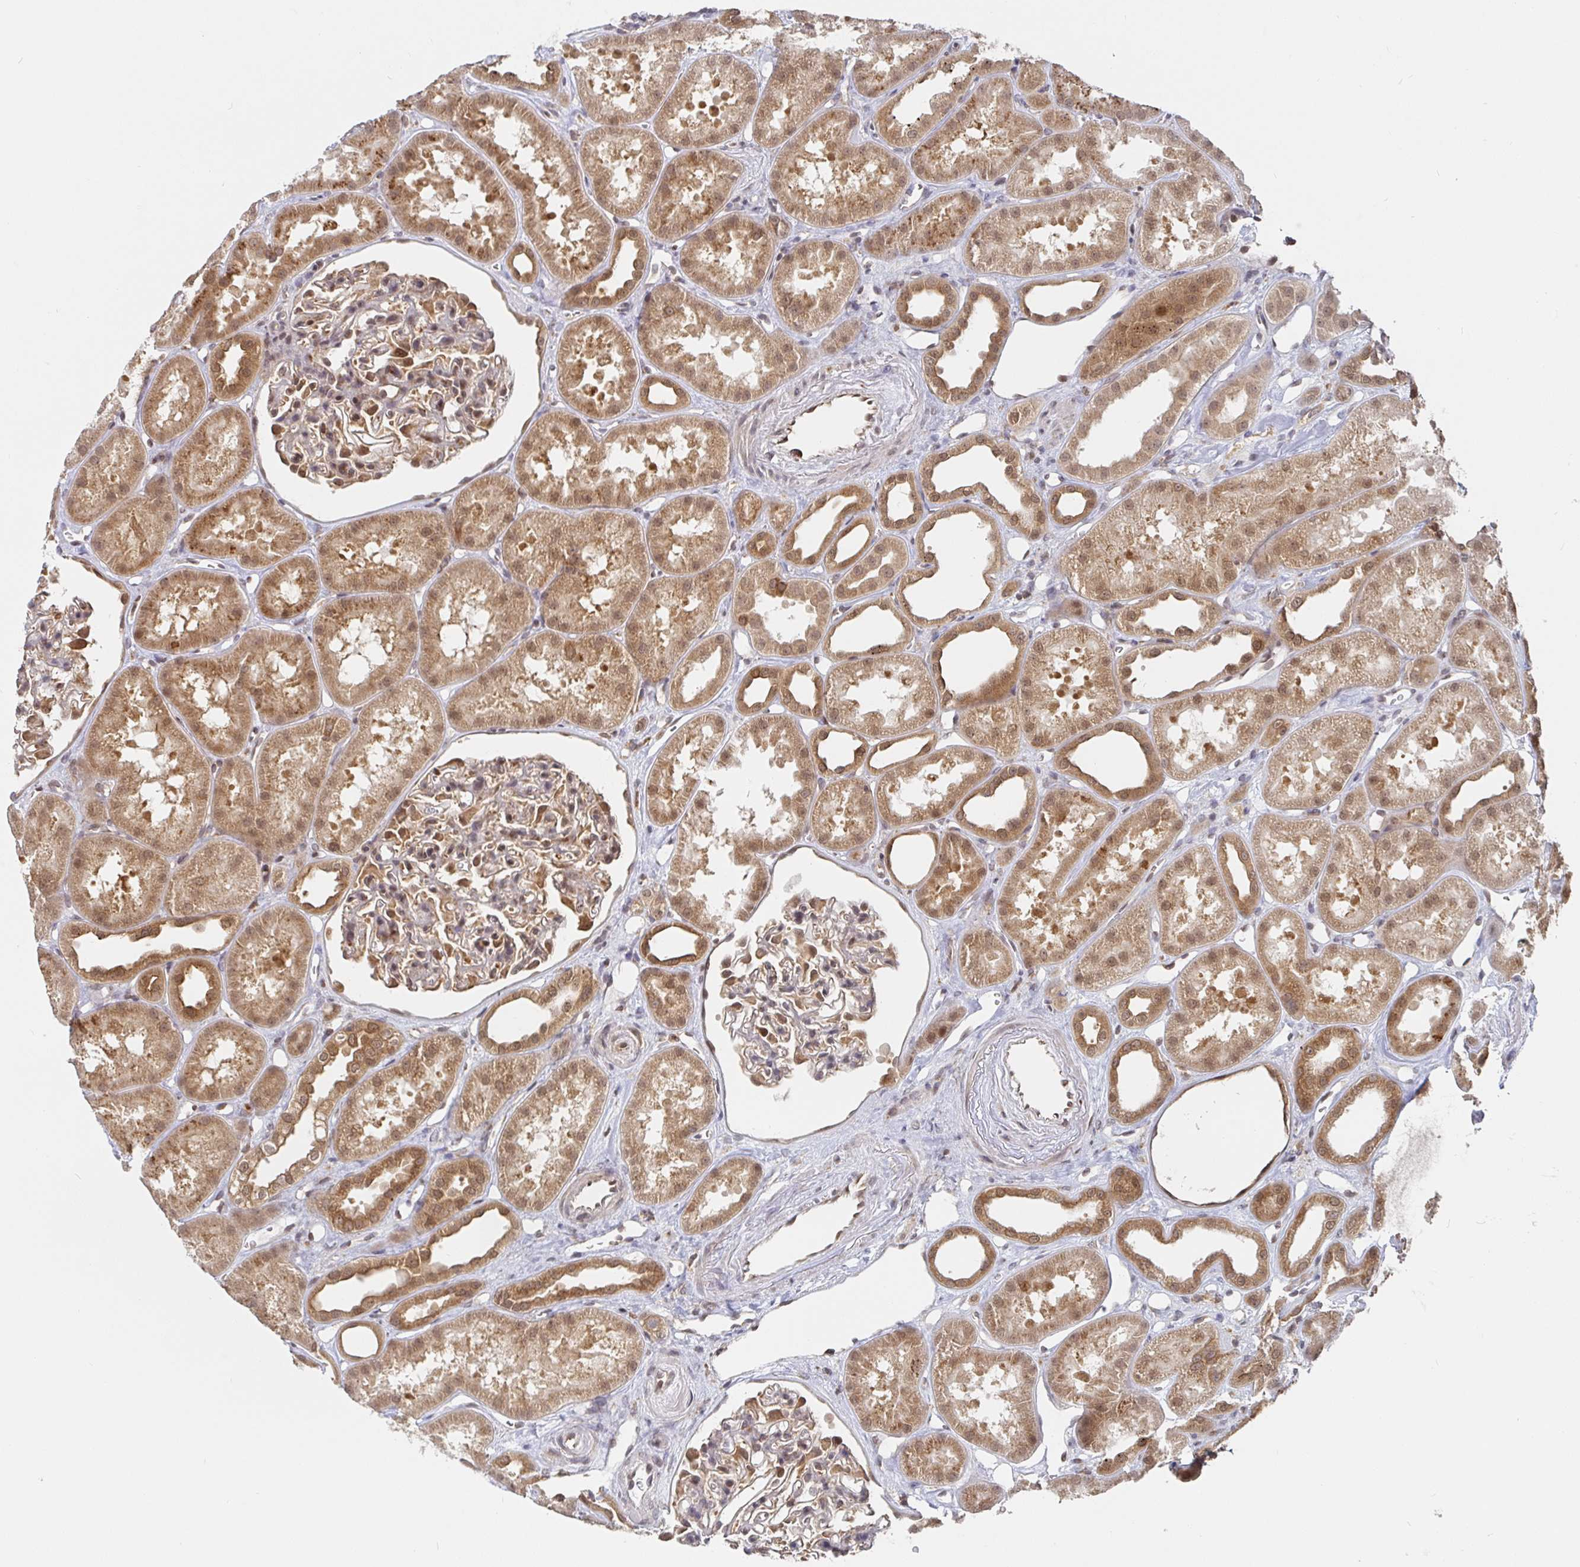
{"staining": {"intensity": "moderate", "quantity": "25%-75%", "location": "cytoplasmic/membranous,nuclear"}, "tissue": "kidney", "cell_type": "Cells in glomeruli", "image_type": "normal", "snomed": [{"axis": "morphology", "description": "Normal tissue, NOS"}, {"axis": "topography", "description": "Kidney"}], "caption": "Kidney stained for a protein shows moderate cytoplasmic/membranous,nuclear positivity in cells in glomeruli. (DAB = brown stain, brightfield microscopy at high magnification).", "gene": "ALG1L2", "patient": {"sex": "male", "age": 61}}